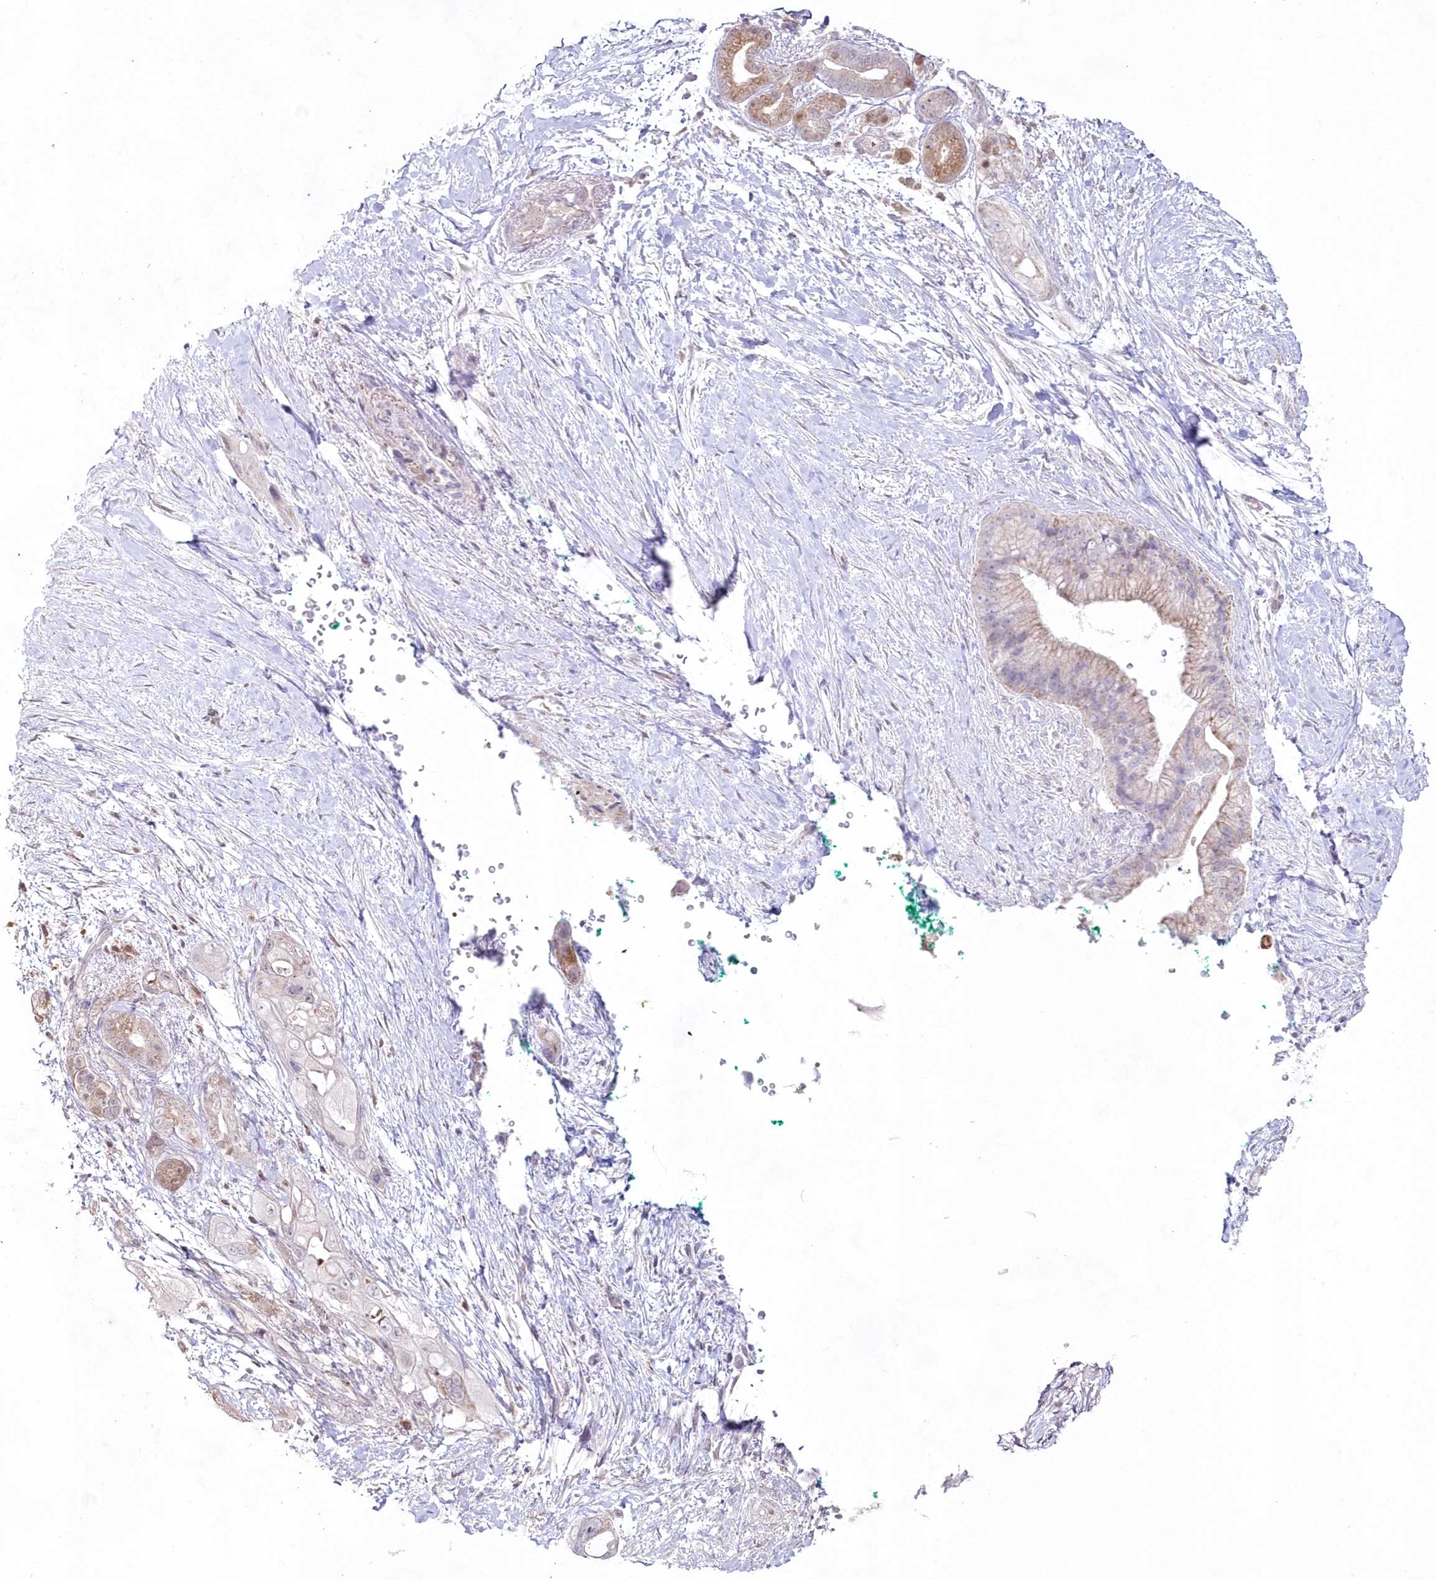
{"staining": {"intensity": "weak", "quantity": "25%-75%", "location": "cytoplasmic/membranous"}, "tissue": "pancreatic cancer", "cell_type": "Tumor cells", "image_type": "cancer", "snomed": [{"axis": "morphology", "description": "Adenocarcinoma, NOS"}, {"axis": "topography", "description": "Pancreas"}], "caption": "Immunohistochemistry (IHC) histopathology image of neoplastic tissue: human adenocarcinoma (pancreatic) stained using IHC reveals low levels of weak protein expression localized specifically in the cytoplasmic/membranous of tumor cells, appearing as a cytoplasmic/membranous brown color.", "gene": "IMPA1", "patient": {"sex": "male", "age": 53}}